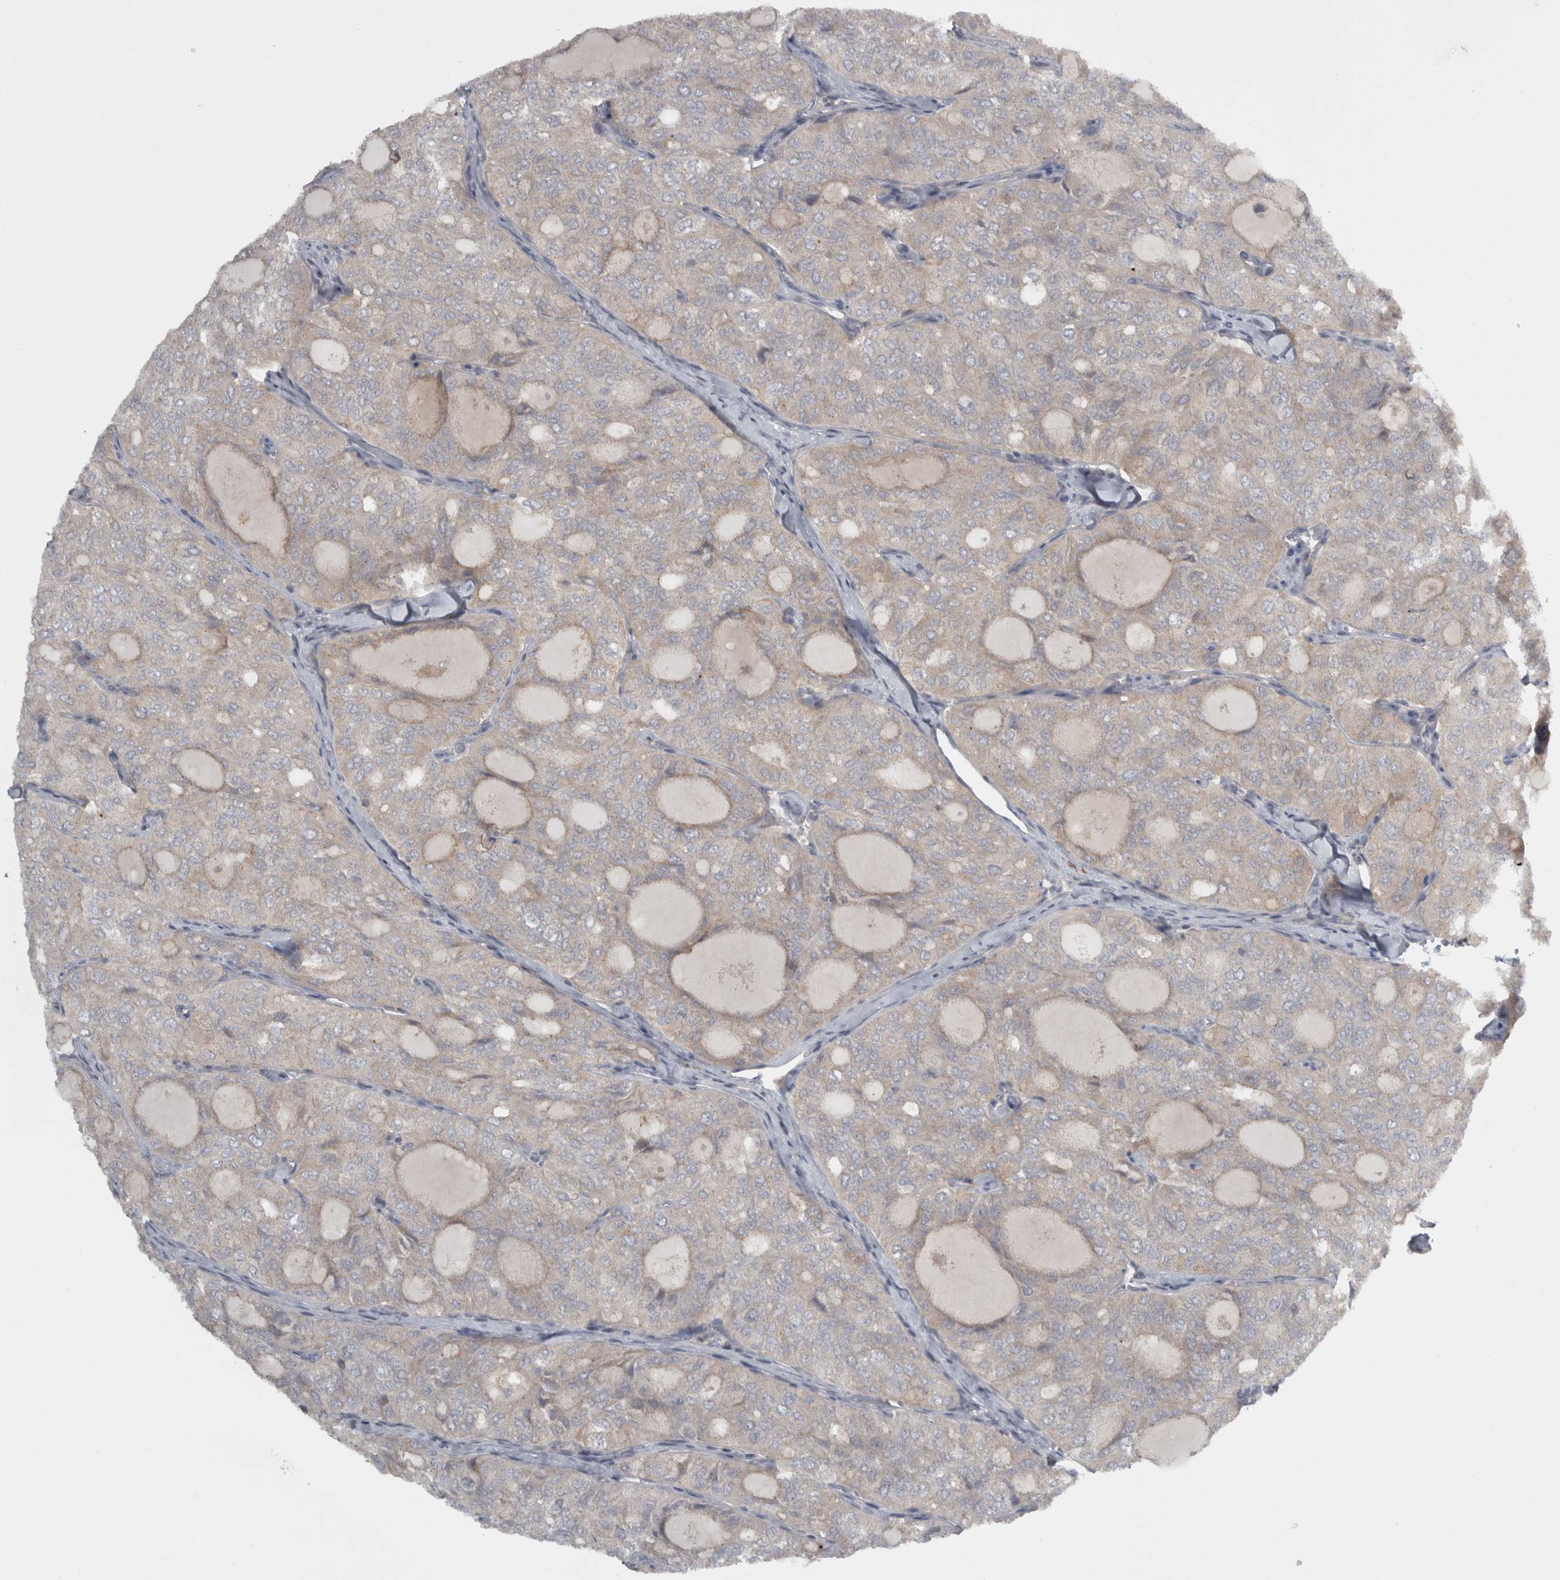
{"staining": {"intensity": "weak", "quantity": "<25%", "location": "cytoplasmic/membranous"}, "tissue": "thyroid cancer", "cell_type": "Tumor cells", "image_type": "cancer", "snomed": [{"axis": "morphology", "description": "Follicular adenoma carcinoma, NOS"}, {"axis": "topography", "description": "Thyroid gland"}], "caption": "Immunohistochemistry (IHC) of thyroid cancer (follicular adenoma carcinoma) demonstrates no staining in tumor cells.", "gene": "SLCO5A1", "patient": {"sex": "male", "age": 75}}